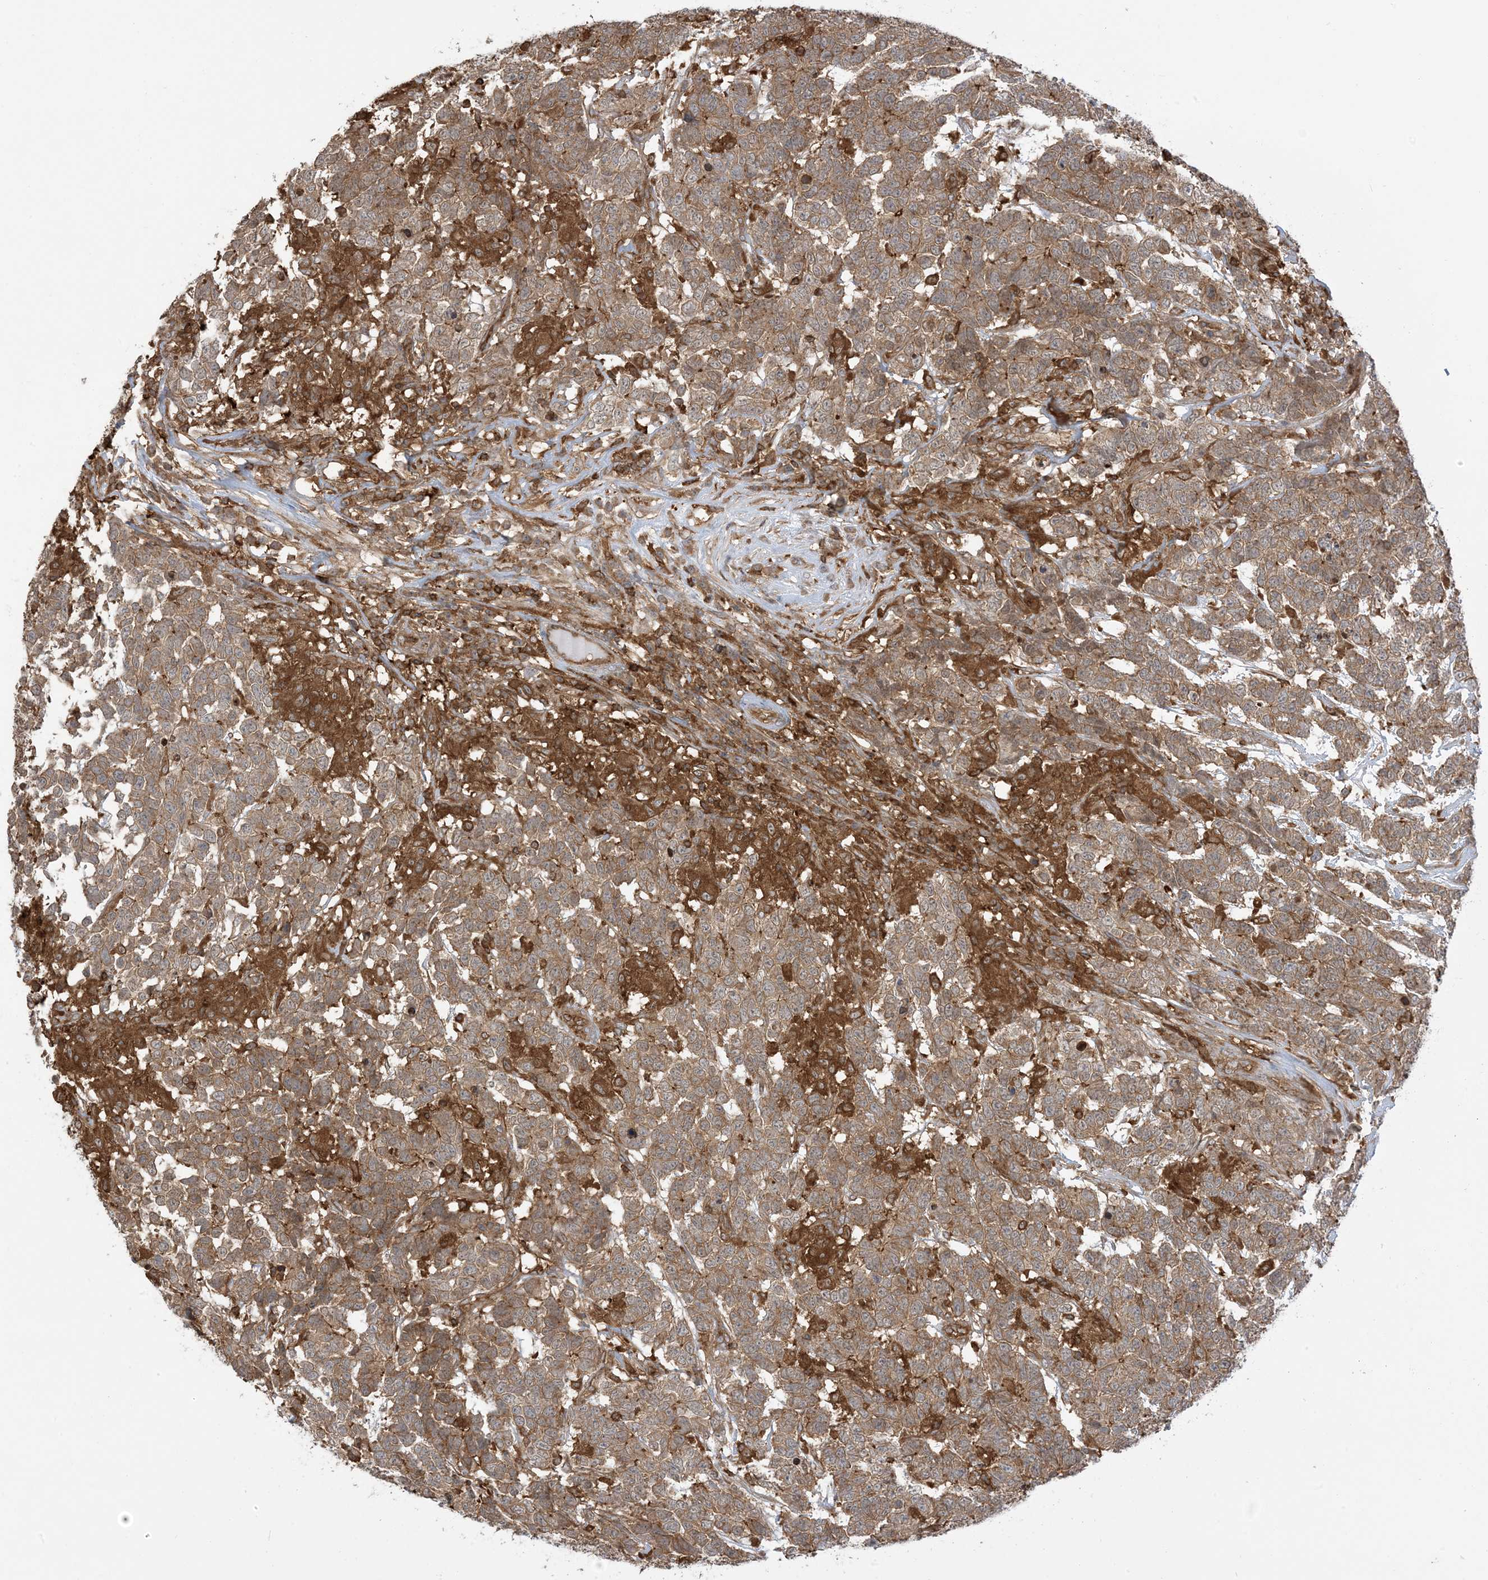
{"staining": {"intensity": "moderate", "quantity": ">75%", "location": "cytoplasmic/membranous"}, "tissue": "testis cancer", "cell_type": "Tumor cells", "image_type": "cancer", "snomed": [{"axis": "morphology", "description": "Carcinoma, Embryonal, NOS"}, {"axis": "topography", "description": "Testis"}], "caption": "Protein analysis of testis embryonal carcinoma tissue reveals moderate cytoplasmic/membranous staining in about >75% of tumor cells.", "gene": "CAPZB", "patient": {"sex": "male", "age": 26}}